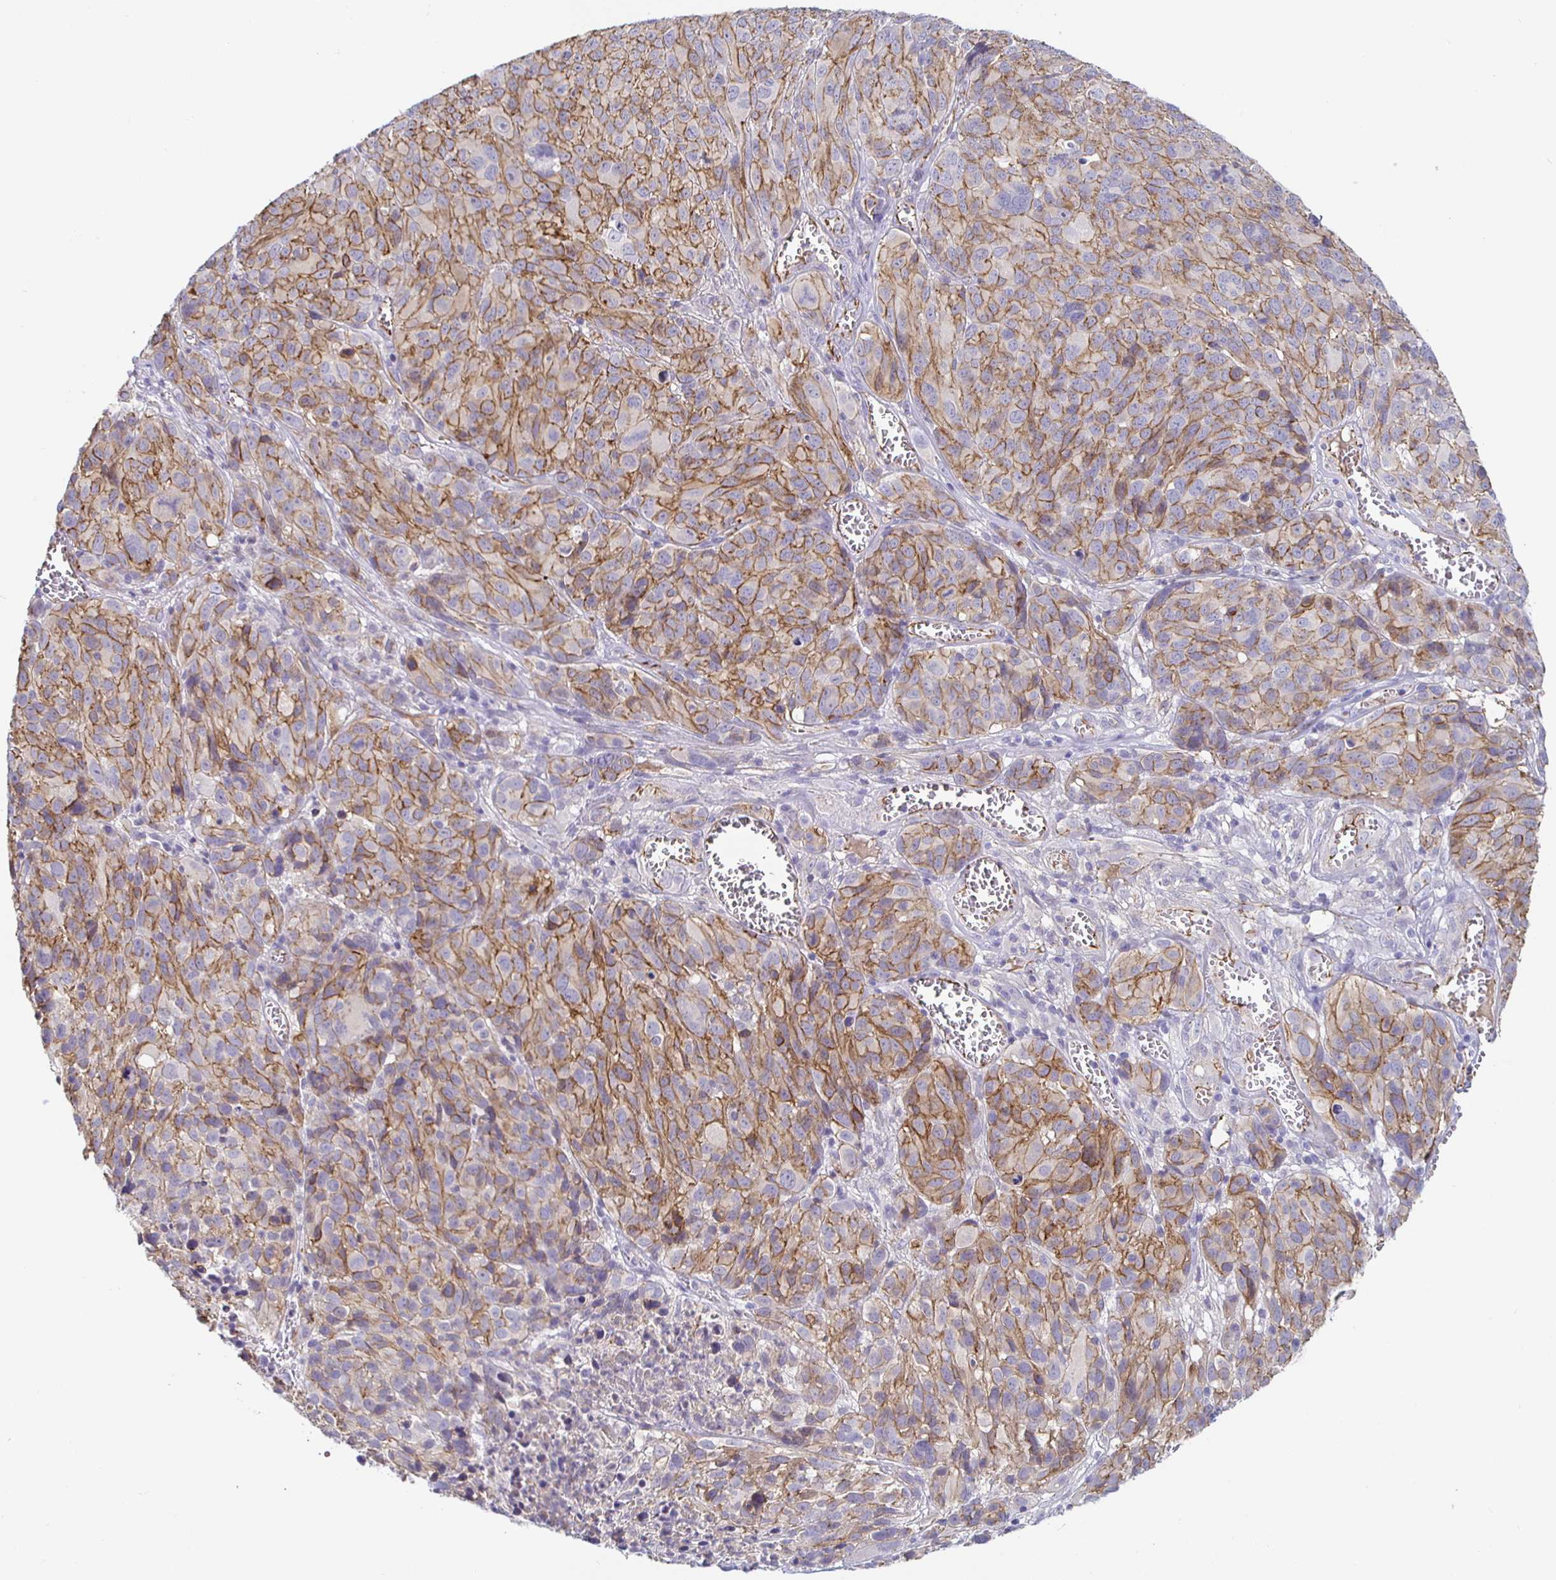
{"staining": {"intensity": "moderate", "quantity": "25%-75%", "location": "cytoplasmic/membranous"}, "tissue": "melanoma", "cell_type": "Tumor cells", "image_type": "cancer", "snomed": [{"axis": "morphology", "description": "Malignant melanoma, NOS"}, {"axis": "topography", "description": "Skin"}], "caption": "Protein staining exhibits moderate cytoplasmic/membranous staining in about 25%-75% of tumor cells in malignant melanoma.", "gene": "PIWIL3", "patient": {"sex": "male", "age": 51}}